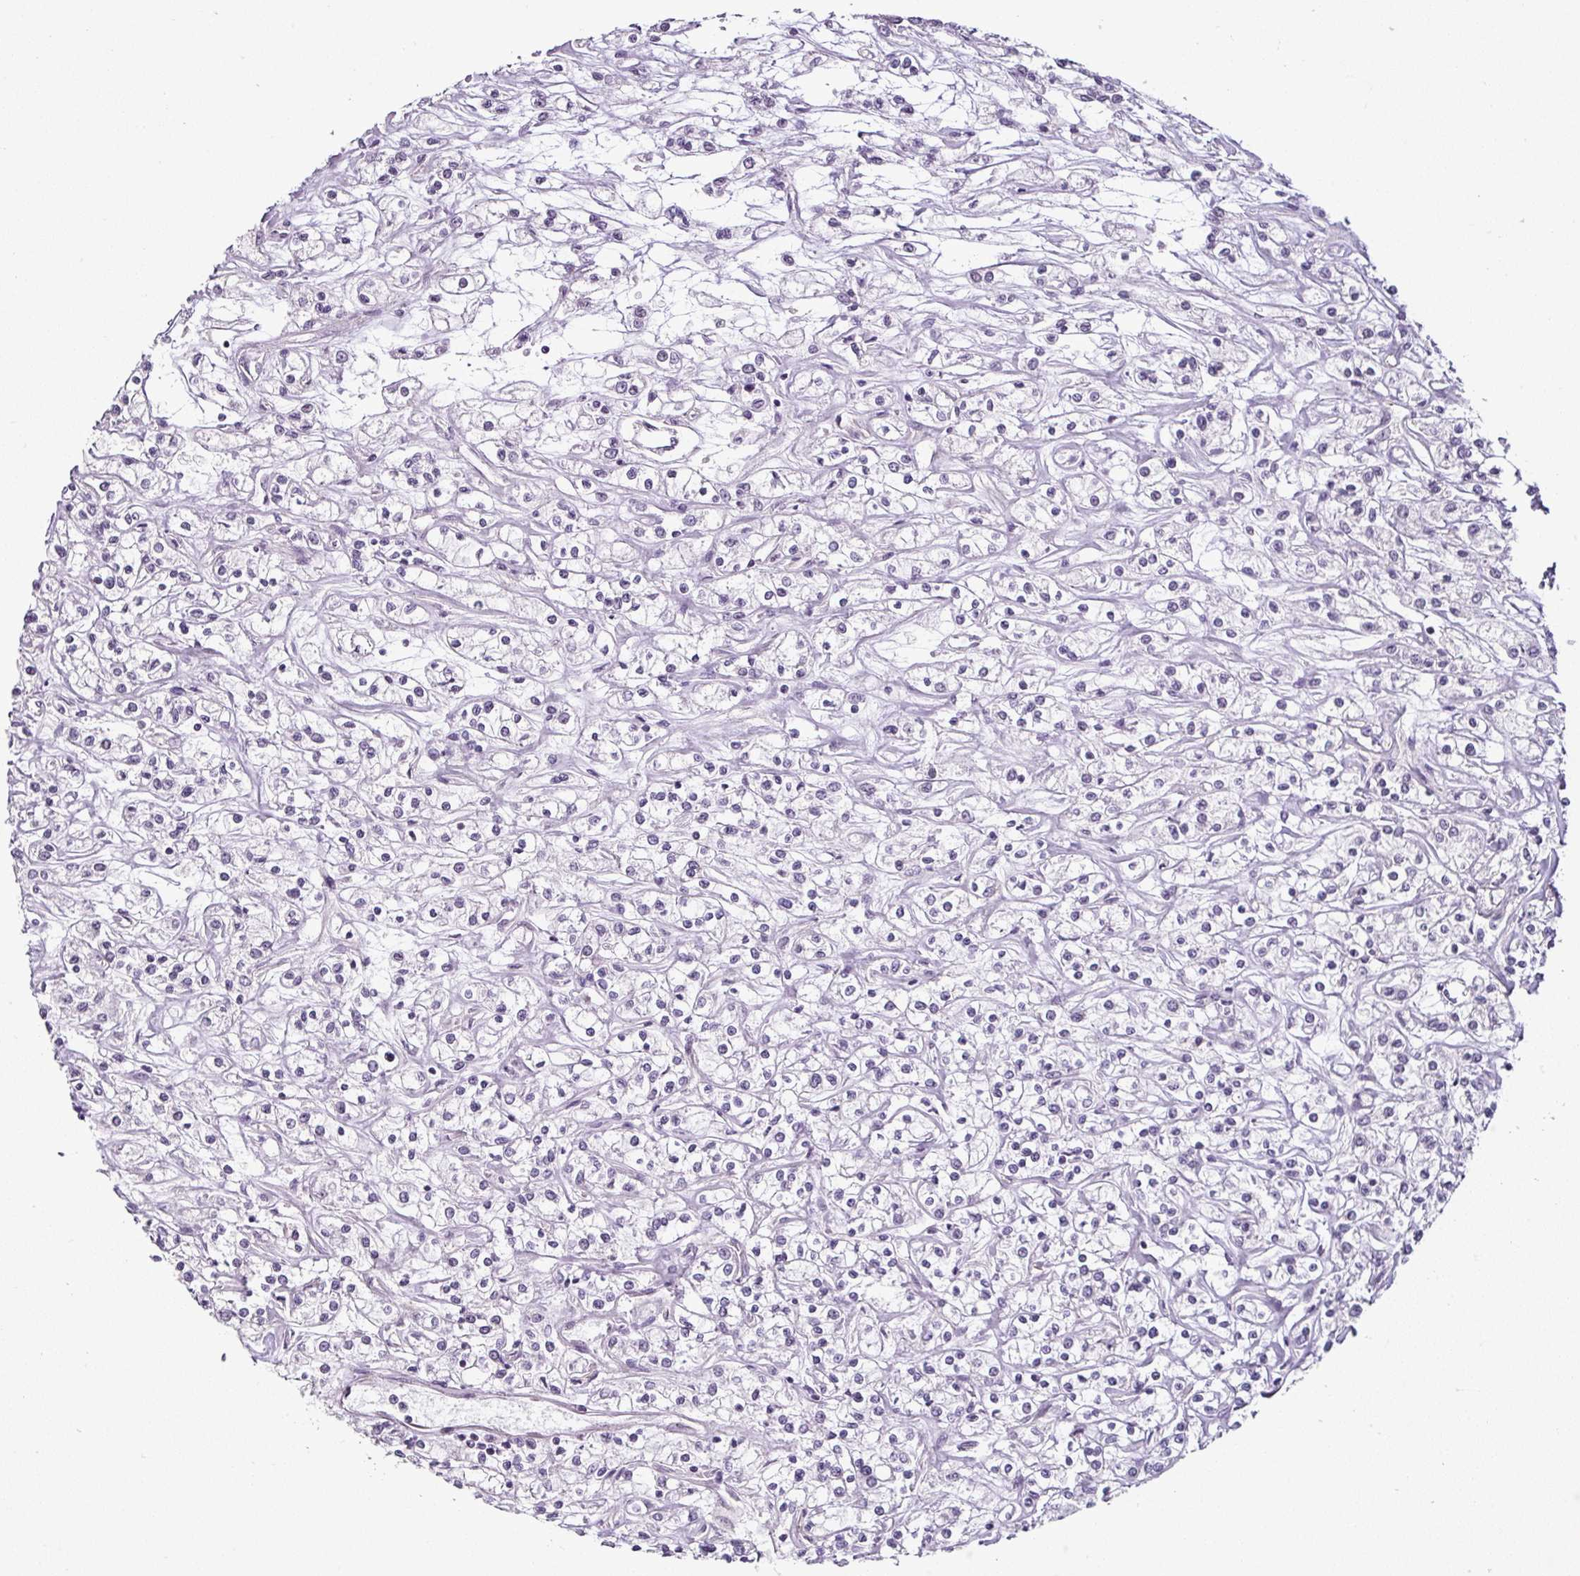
{"staining": {"intensity": "negative", "quantity": "none", "location": "none"}, "tissue": "renal cancer", "cell_type": "Tumor cells", "image_type": "cancer", "snomed": [{"axis": "morphology", "description": "Adenocarcinoma, NOS"}, {"axis": "topography", "description": "Kidney"}], "caption": "There is no significant staining in tumor cells of adenocarcinoma (renal).", "gene": "OR52D1", "patient": {"sex": "female", "age": 59}}